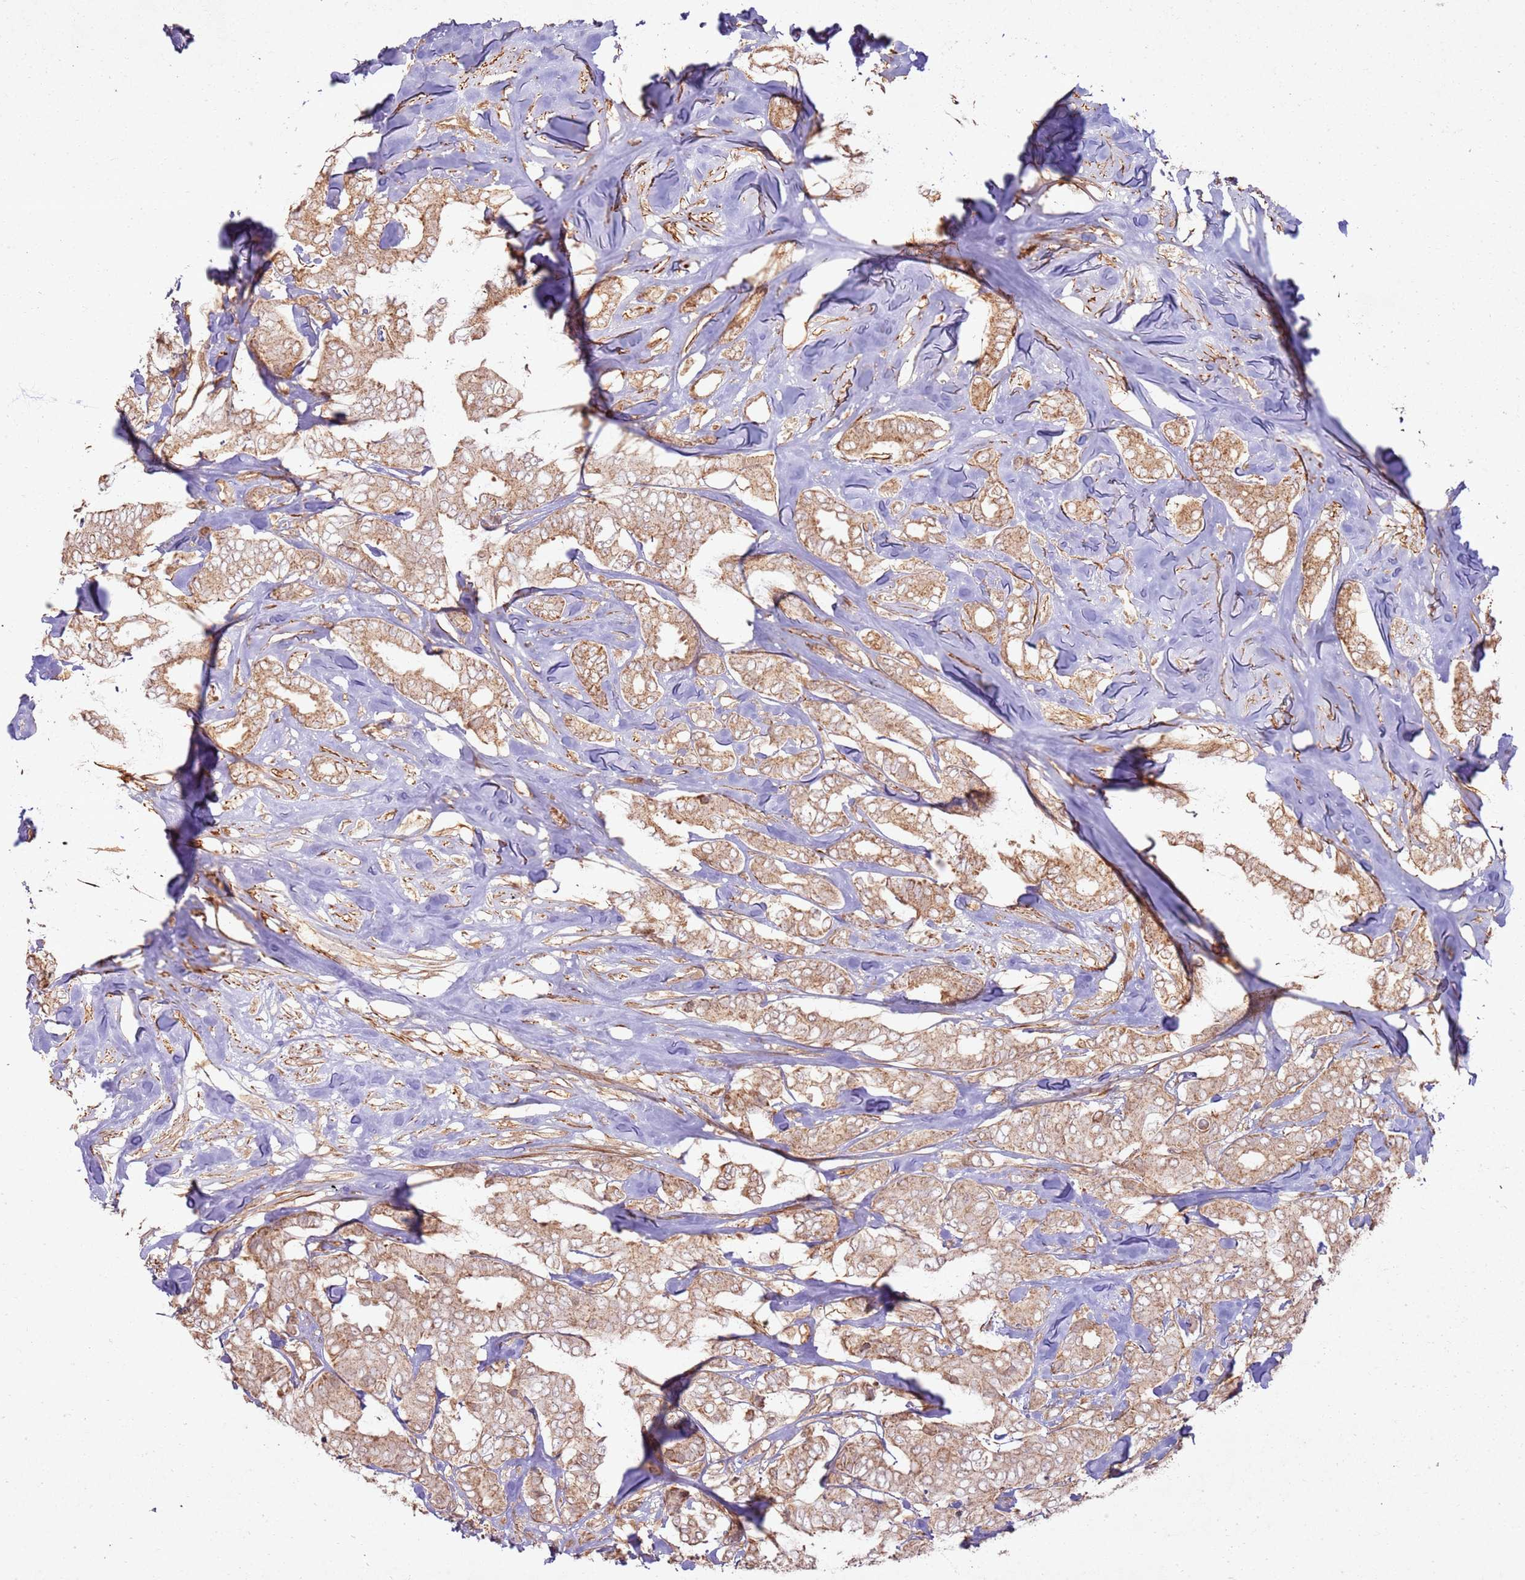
{"staining": {"intensity": "moderate", "quantity": ">75%", "location": "cytoplasmic/membranous,nuclear"}, "tissue": "breast cancer", "cell_type": "Tumor cells", "image_type": "cancer", "snomed": [{"axis": "morphology", "description": "Duct carcinoma"}, {"axis": "topography", "description": "Breast"}], "caption": "High-power microscopy captured an immunohistochemistry photomicrograph of breast cancer, revealing moderate cytoplasmic/membranous and nuclear staining in approximately >75% of tumor cells.", "gene": "ZNF623", "patient": {"sex": "female", "age": 87}}